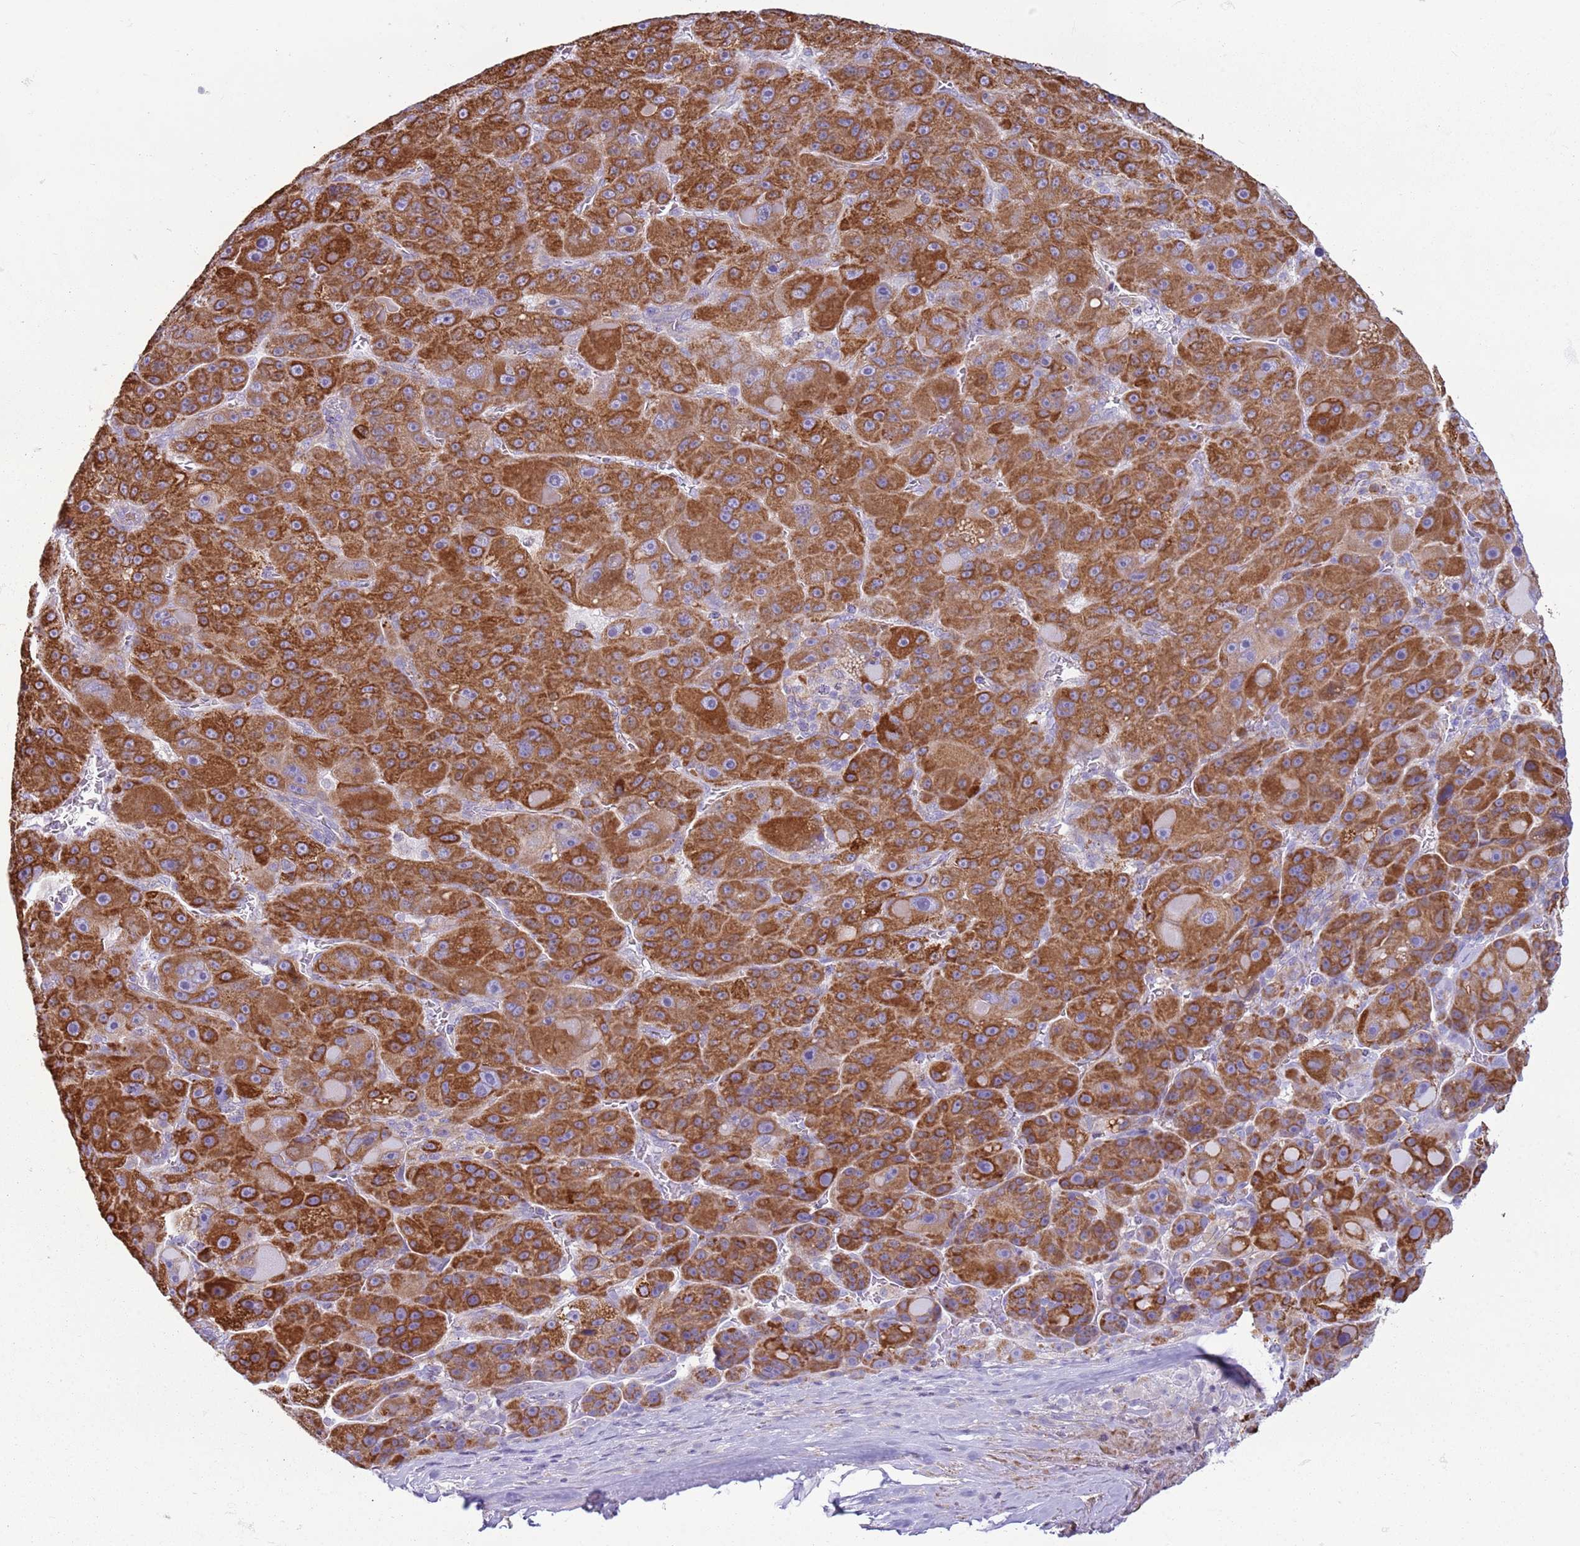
{"staining": {"intensity": "strong", "quantity": ">75%", "location": "cytoplasmic/membranous"}, "tissue": "liver cancer", "cell_type": "Tumor cells", "image_type": "cancer", "snomed": [{"axis": "morphology", "description": "Carcinoma, Hepatocellular, NOS"}, {"axis": "topography", "description": "Liver"}], "caption": "Immunohistochemical staining of liver cancer (hepatocellular carcinoma) demonstrates high levels of strong cytoplasmic/membranous expression in about >75% of tumor cells.", "gene": "OAF", "patient": {"sex": "male", "age": 76}}